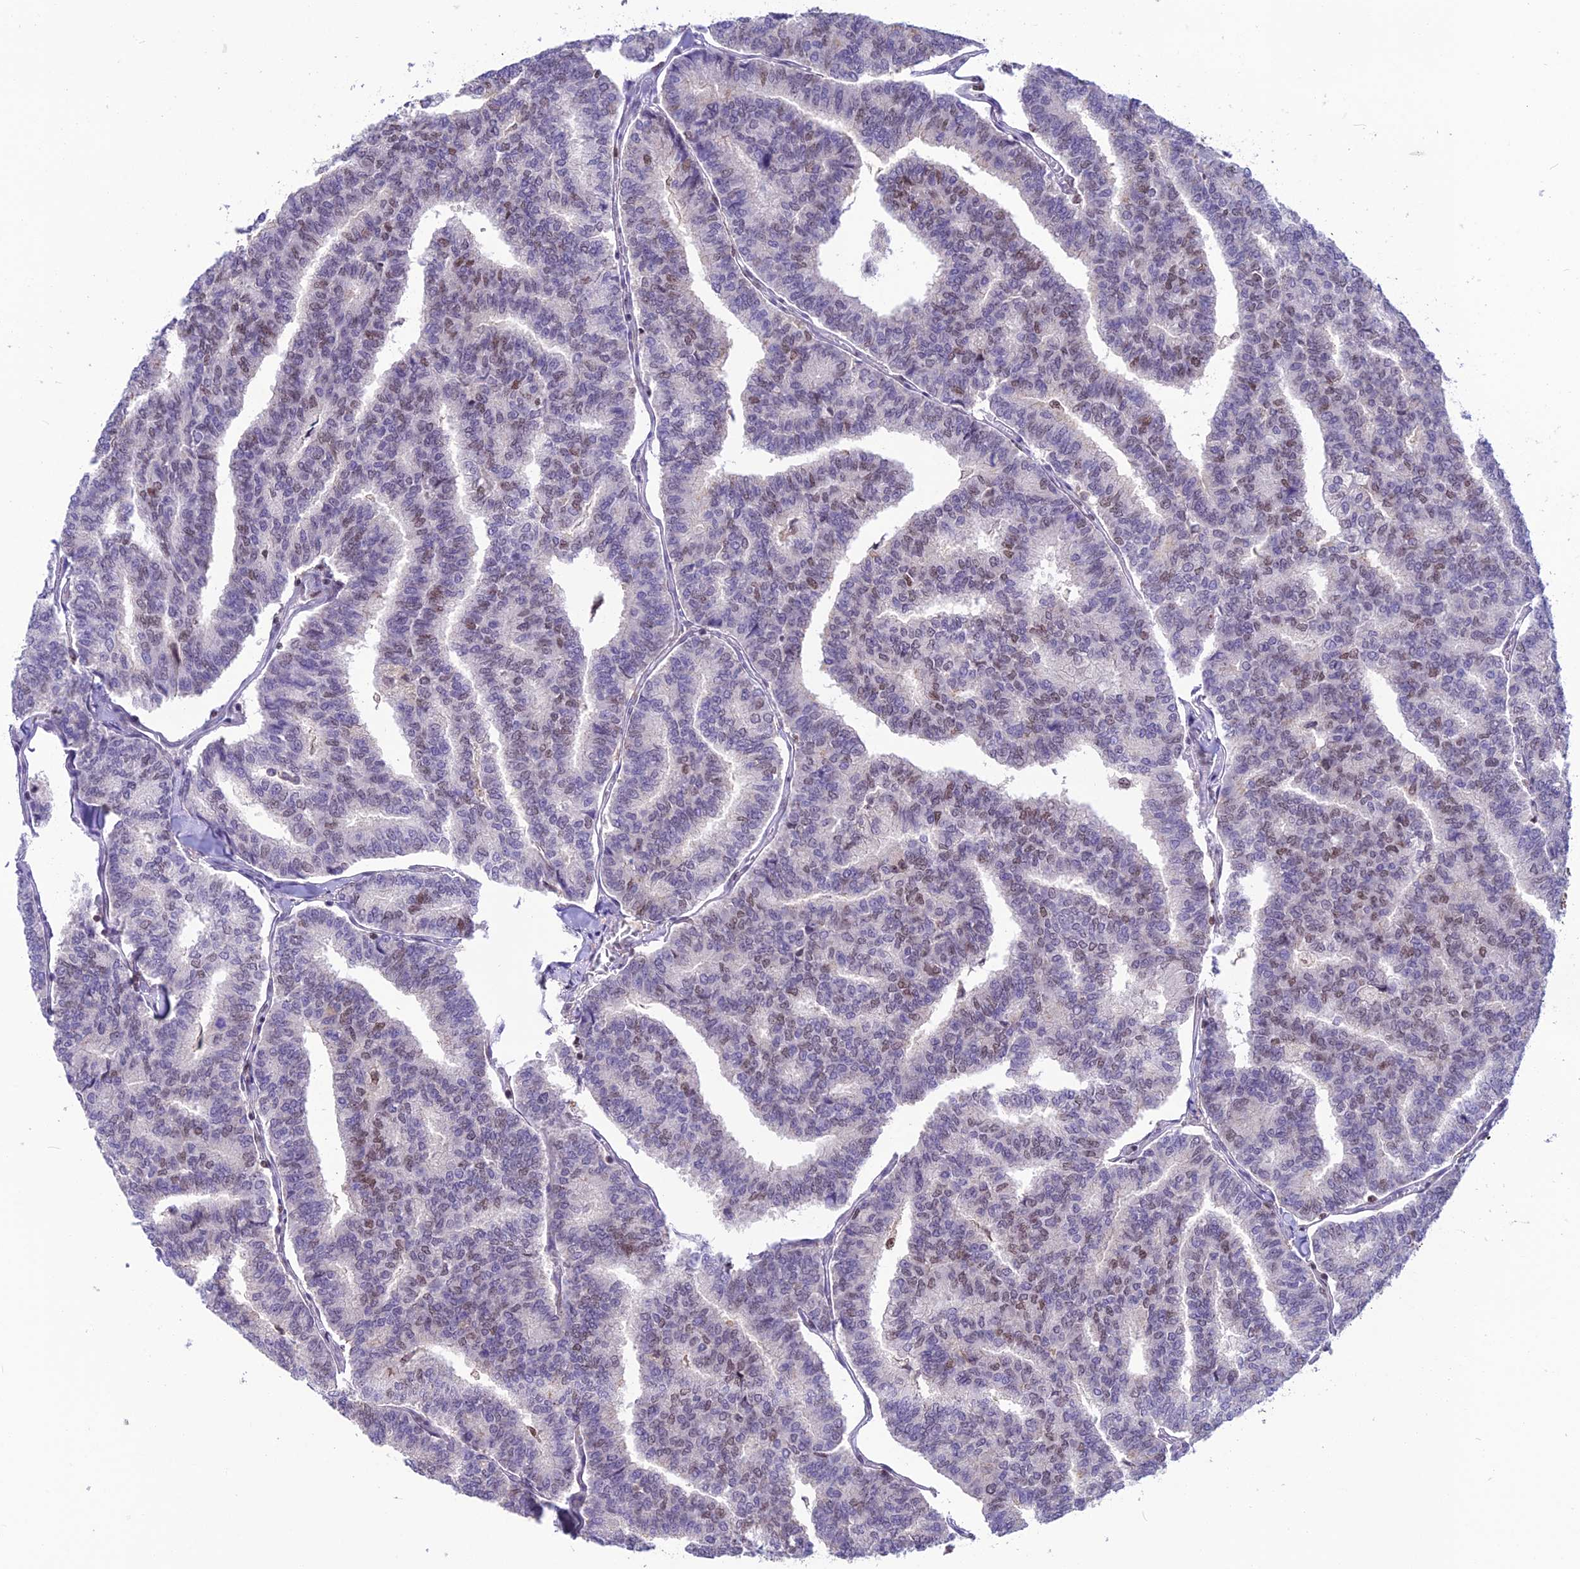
{"staining": {"intensity": "moderate", "quantity": "<25%", "location": "nuclear"}, "tissue": "thyroid cancer", "cell_type": "Tumor cells", "image_type": "cancer", "snomed": [{"axis": "morphology", "description": "Papillary adenocarcinoma, NOS"}, {"axis": "topography", "description": "Thyroid gland"}], "caption": "There is low levels of moderate nuclear staining in tumor cells of thyroid cancer (papillary adenocarcinoma), as demonstrated by immunohistochemical staining (brown color).", "gene": "MIS12", "patient": {"sex": "female", "age": 35}}